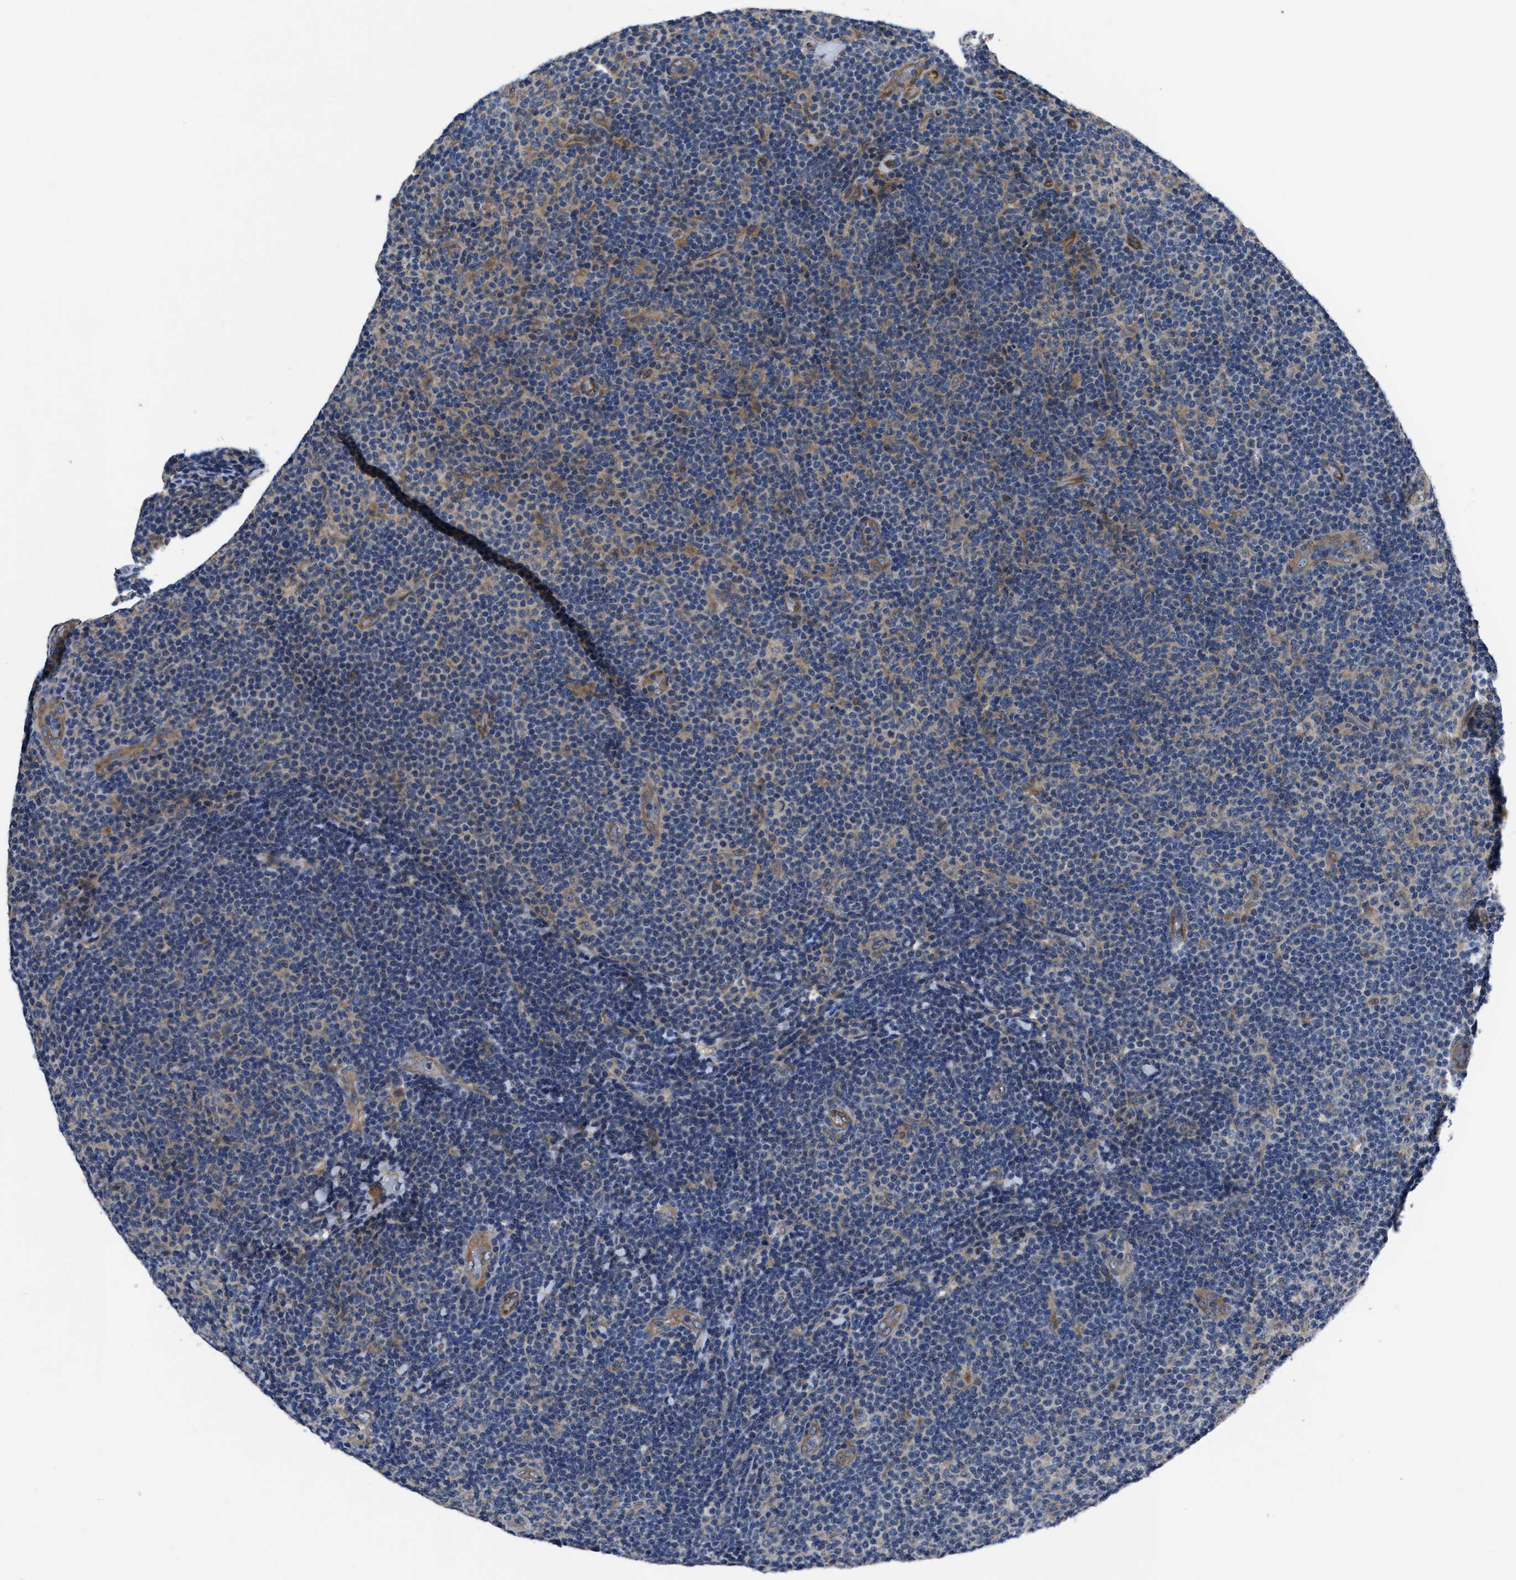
{"staining": {"intensity": "weak", "quantity": "<25%", "location": "cytoplasmic/membranous"}, "tissue": "lymphoma", "cell_type": "Tumor cells", "image_type": "cancer", "snomed": [{"axis": "morphology", "description": "Malignant lymphoma, non-Hodgkin's type, Low grade"}, {"axis": "topography", "description": "Lymph node"}], "caption": "Immunohistochemistry (IHC) of malignant lymphoma, non-Hodgkin's type (low-grade) demonstrates no positivity in tumor cells.", "gene": "ERC1", "patient": {"sex": "male", "age": 83}}